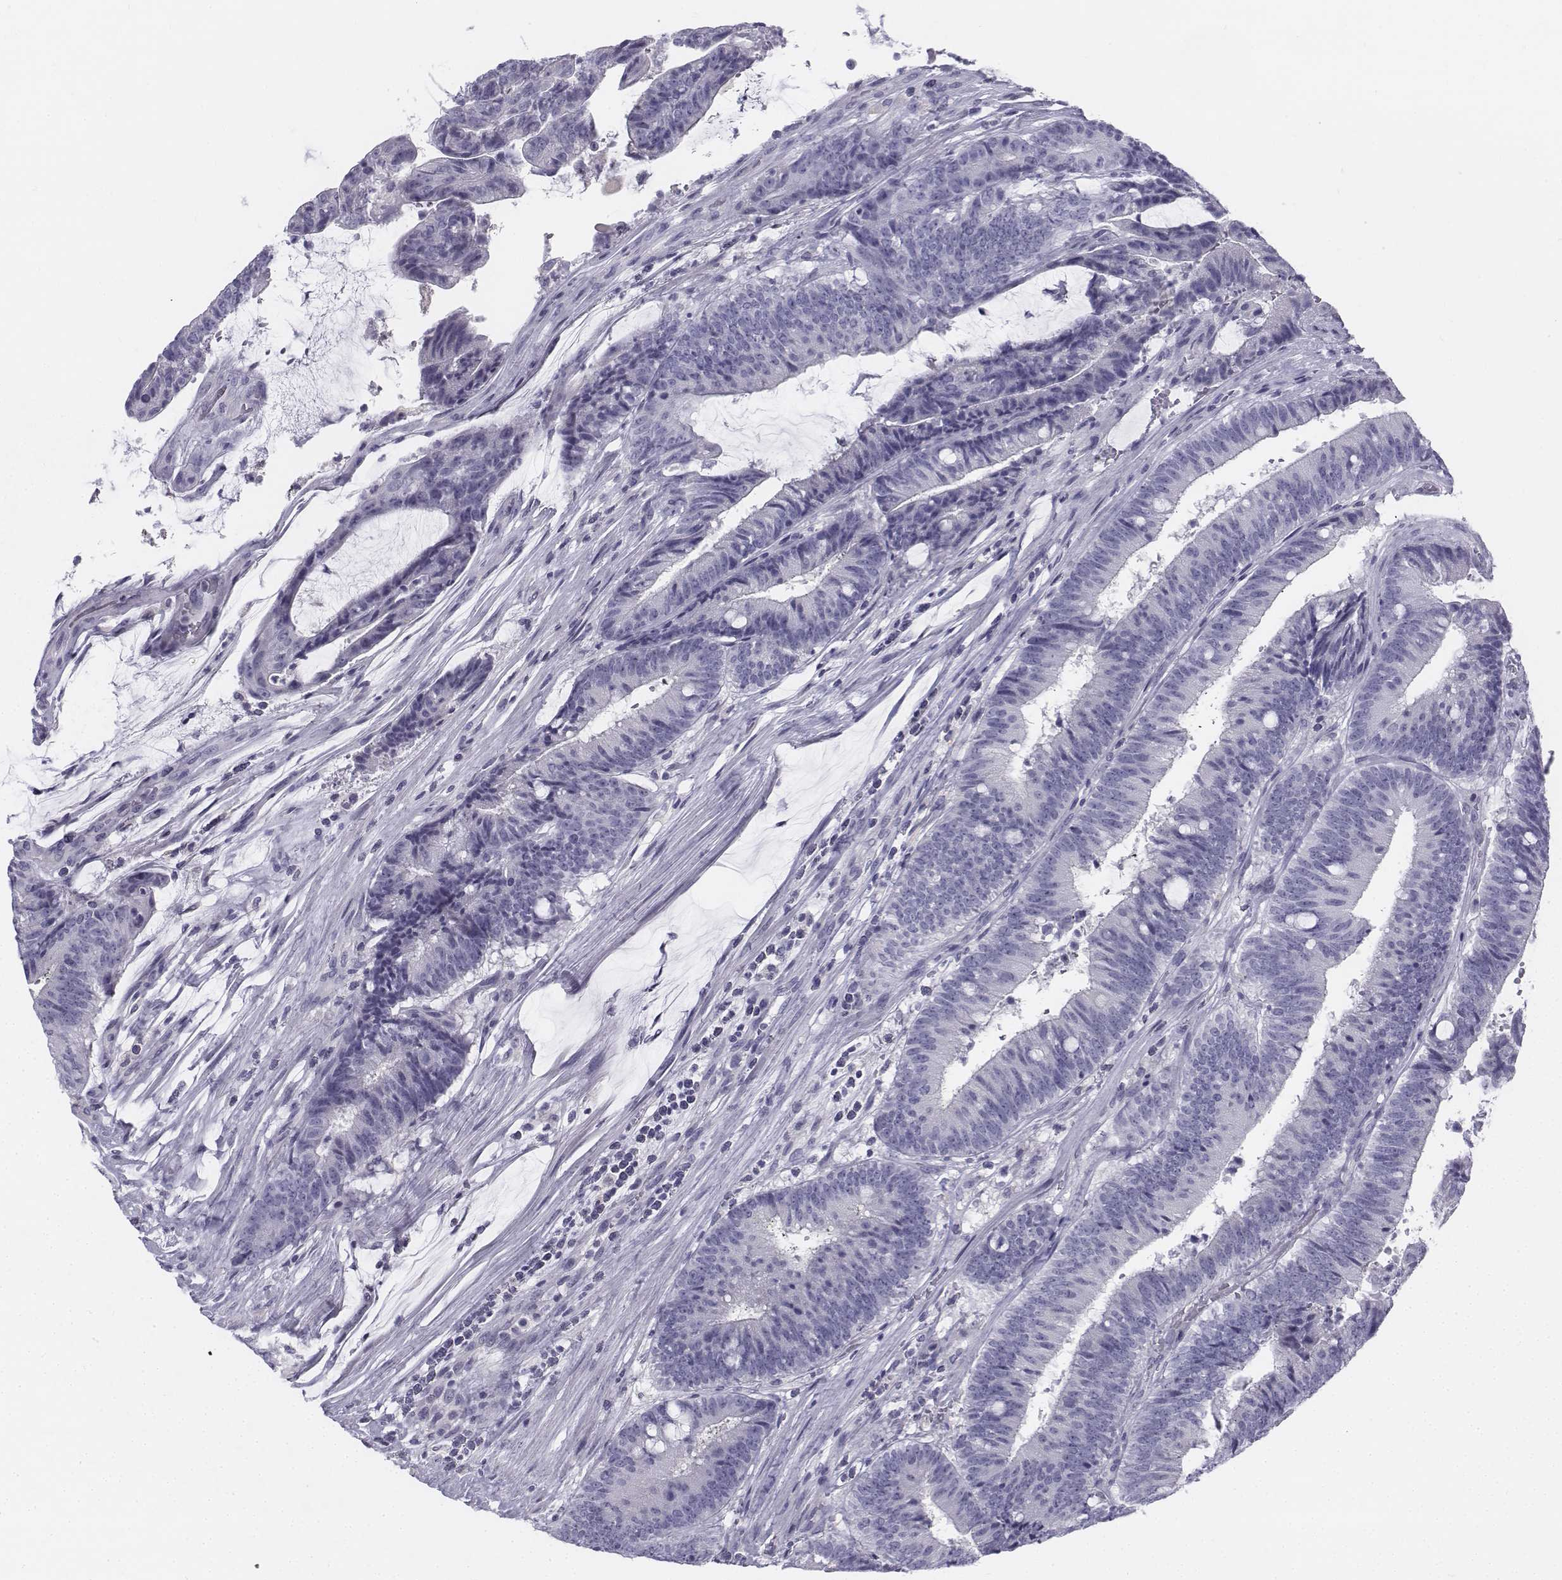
{"staining": {"intensity": "negative", "quantity": "none", "location": "none"}, "tissue": "colorectal cancer", "cell_type": "Tumor cells", "image_type": "cancer", "snomed": [{"axis": "morphology", "description": "Adenocarcinoma, NOS"}, {"axis": "topography", "description": "Colon"}], "caption": "Tumor cells are negative for brown protein staining in colorectal adenocarcinoma.", "gene": "TH", "patient": {"sex": "female", "age": 43}}